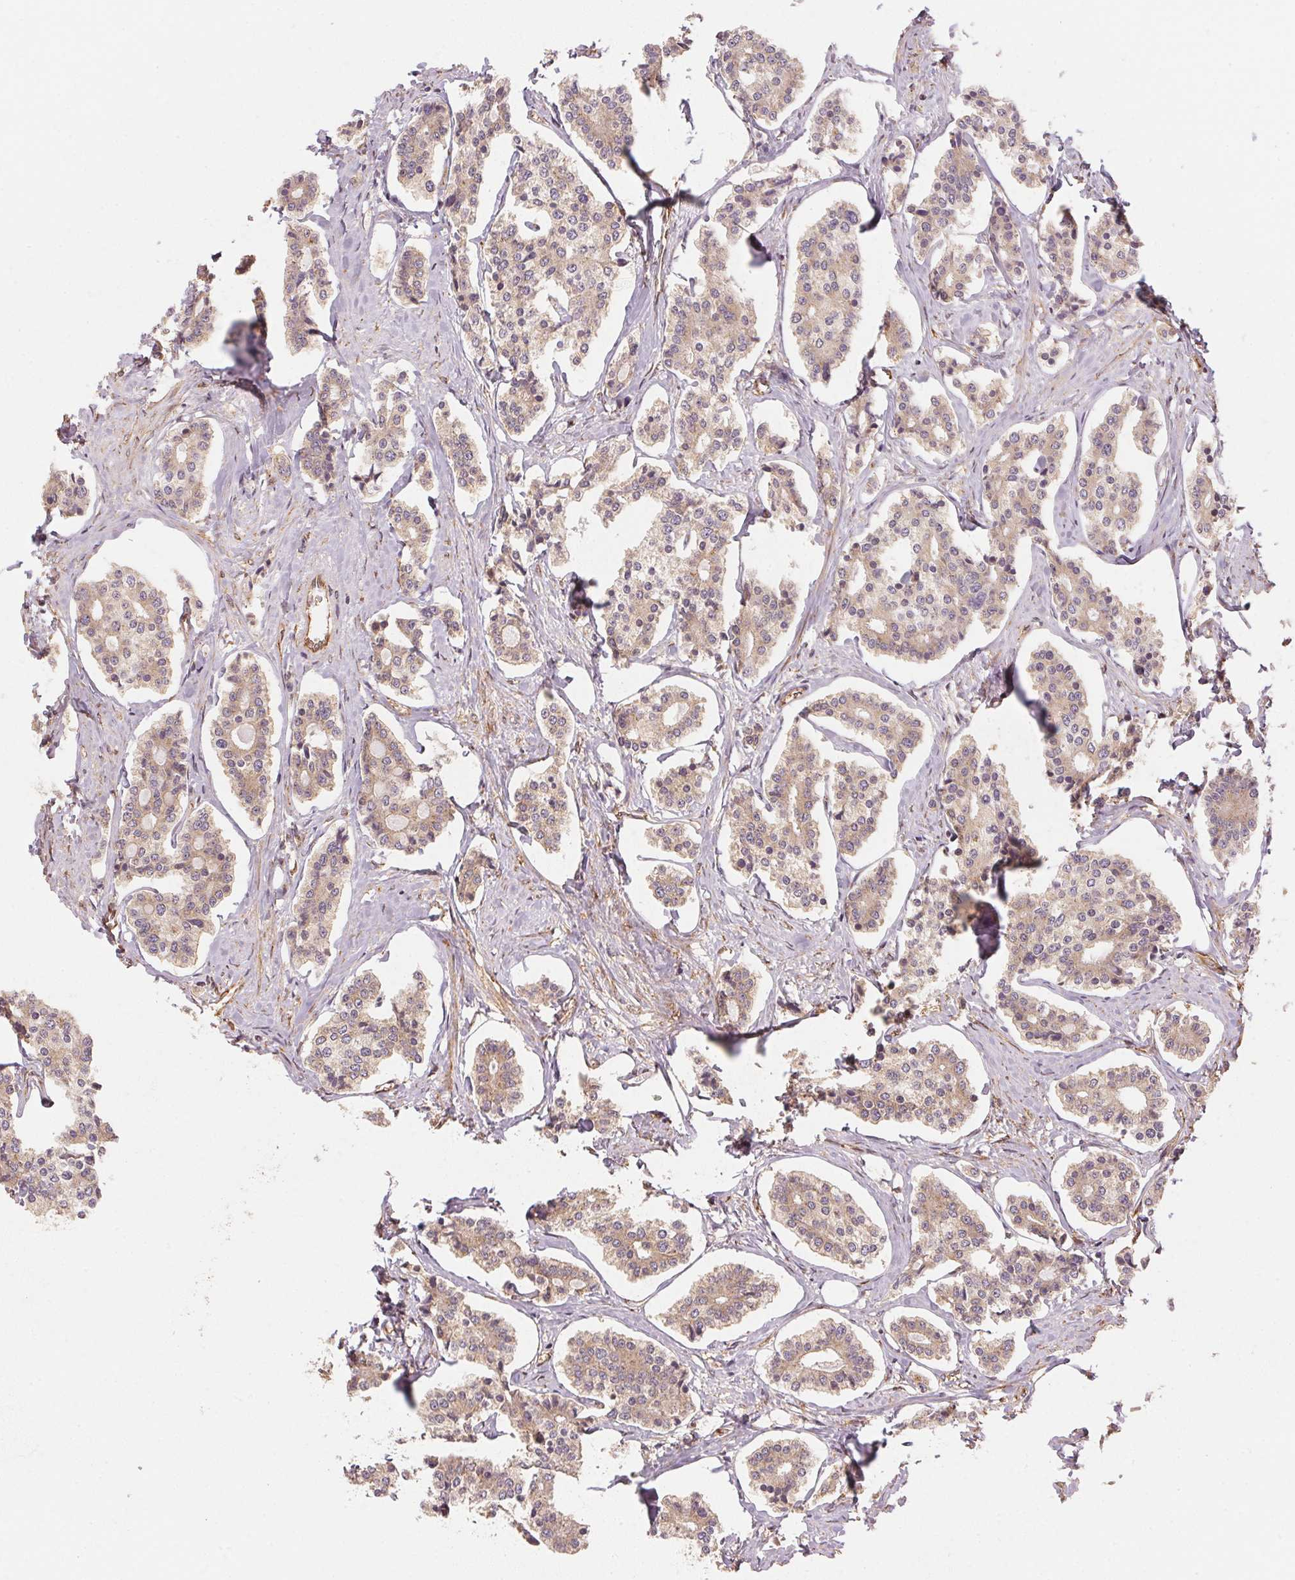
{"staining": {"intensity": "weak", "quantity": "25%-75%", "location": "cytoplasmic/membranous"}, "tissue": "carcinoid", "cell_type": "Tumor cells", "image_type": "cancer", "snomed": [{"axis": "morphology", "description": "Carcinoid, malignant, NOS"}, {"axis": "topography", "description": "Small intestine"}], "caption": "Immunohistochemical staining of human carcinoid shows low levels of weak cytoplasmic/membranous protein staining in about 25%-75% of tumor cells.", "gene": "STRN4", "patient": {"sex": "female", "age": 65}}